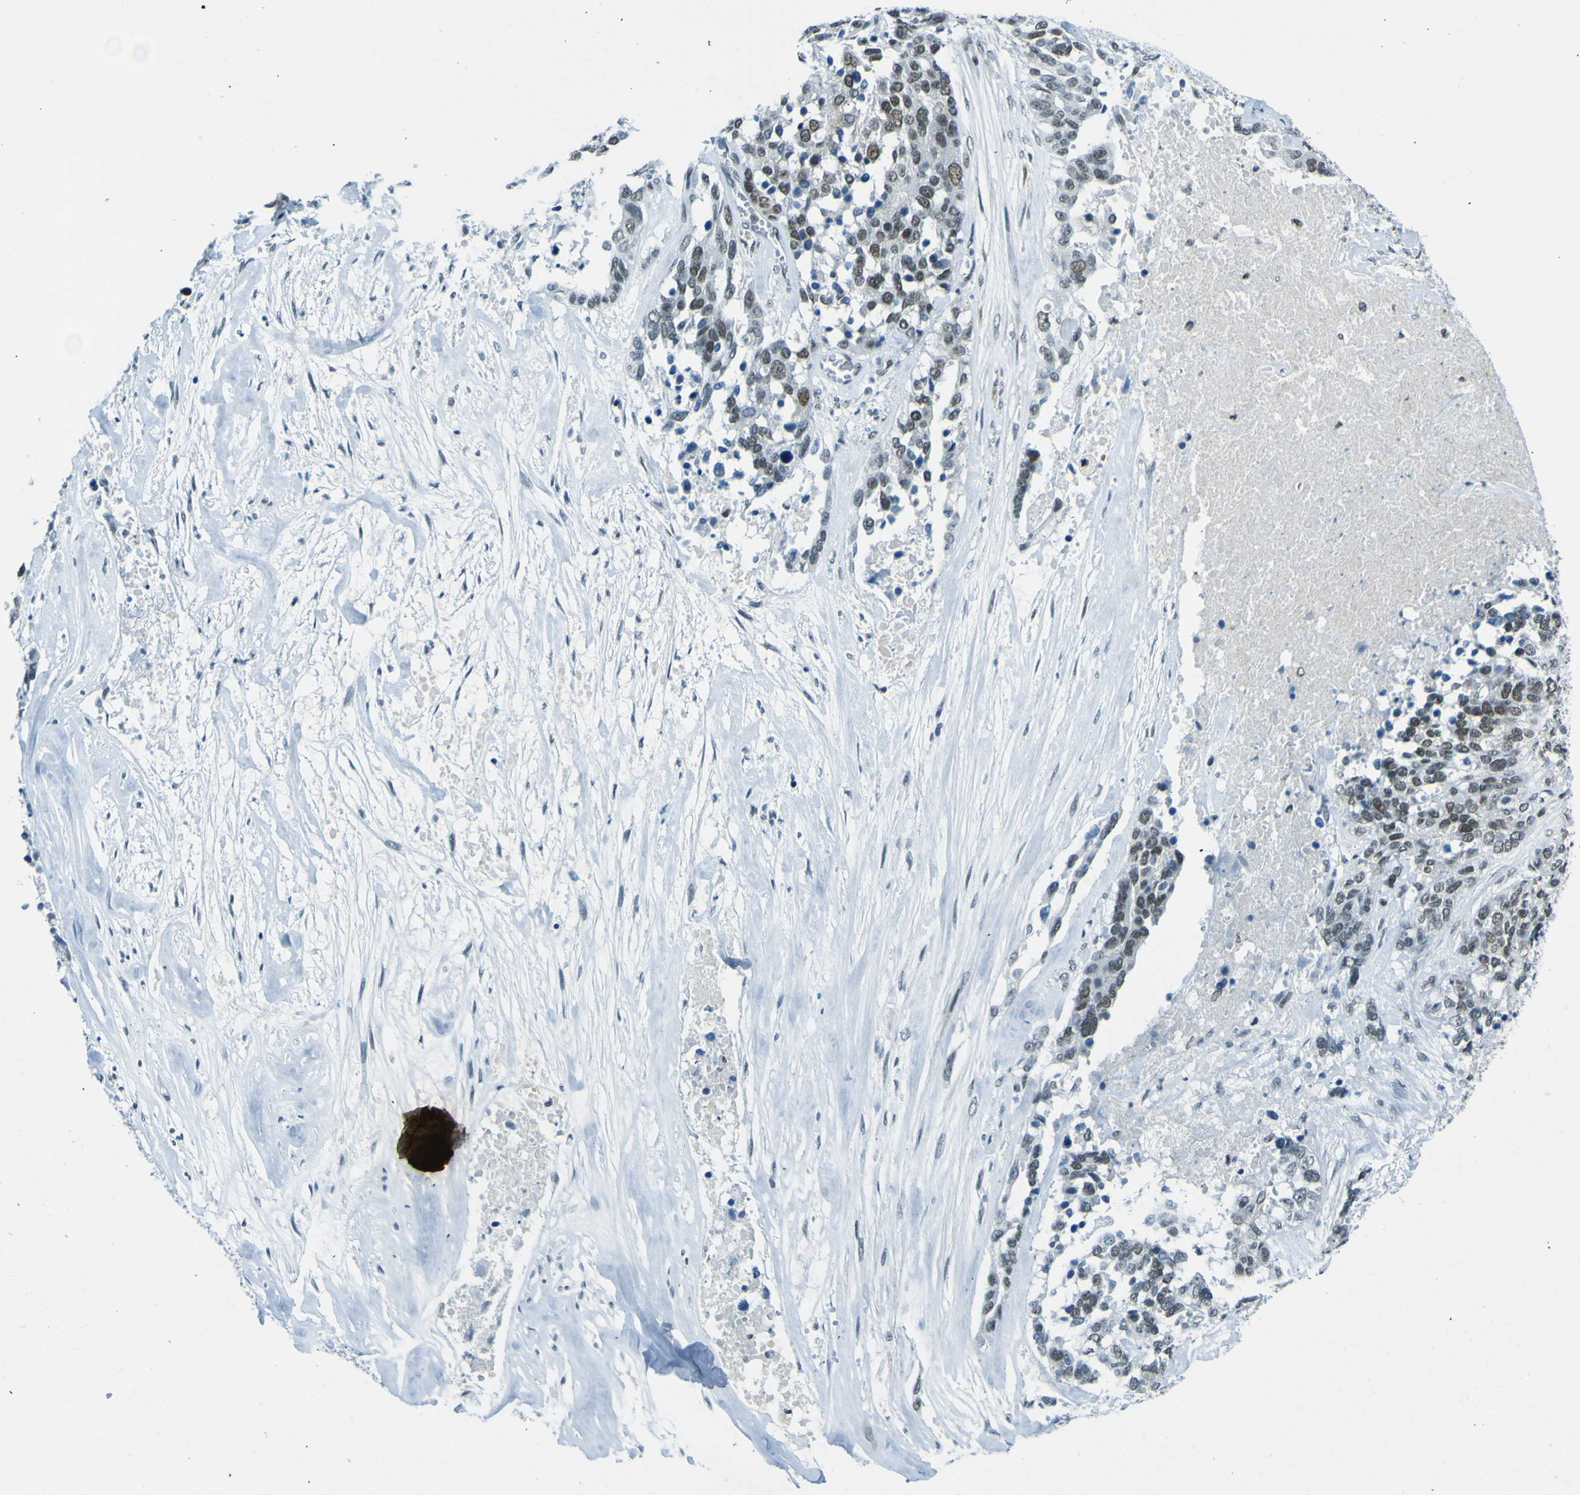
{"staining": {"intensity": "weak", "quantity": "<25%", "location": "nuclear"}, "tissue": "ovarian cancer", "cell_type": "Tumor cells", "image_type": "cancer", "snomed": [{"axis": "morphology", "description": "Cystadenocarcinoma, serous, NOS"}, {"axis": "topography", "description": "Ovary"}], "caption": "Immunohistochemistry (IHC) image of ovarian cancer stained for a protein (brown), which reveals no staining in tumor cells.", "gene": "CEBPG", "patient": {"sex": "female", "age": 44}}